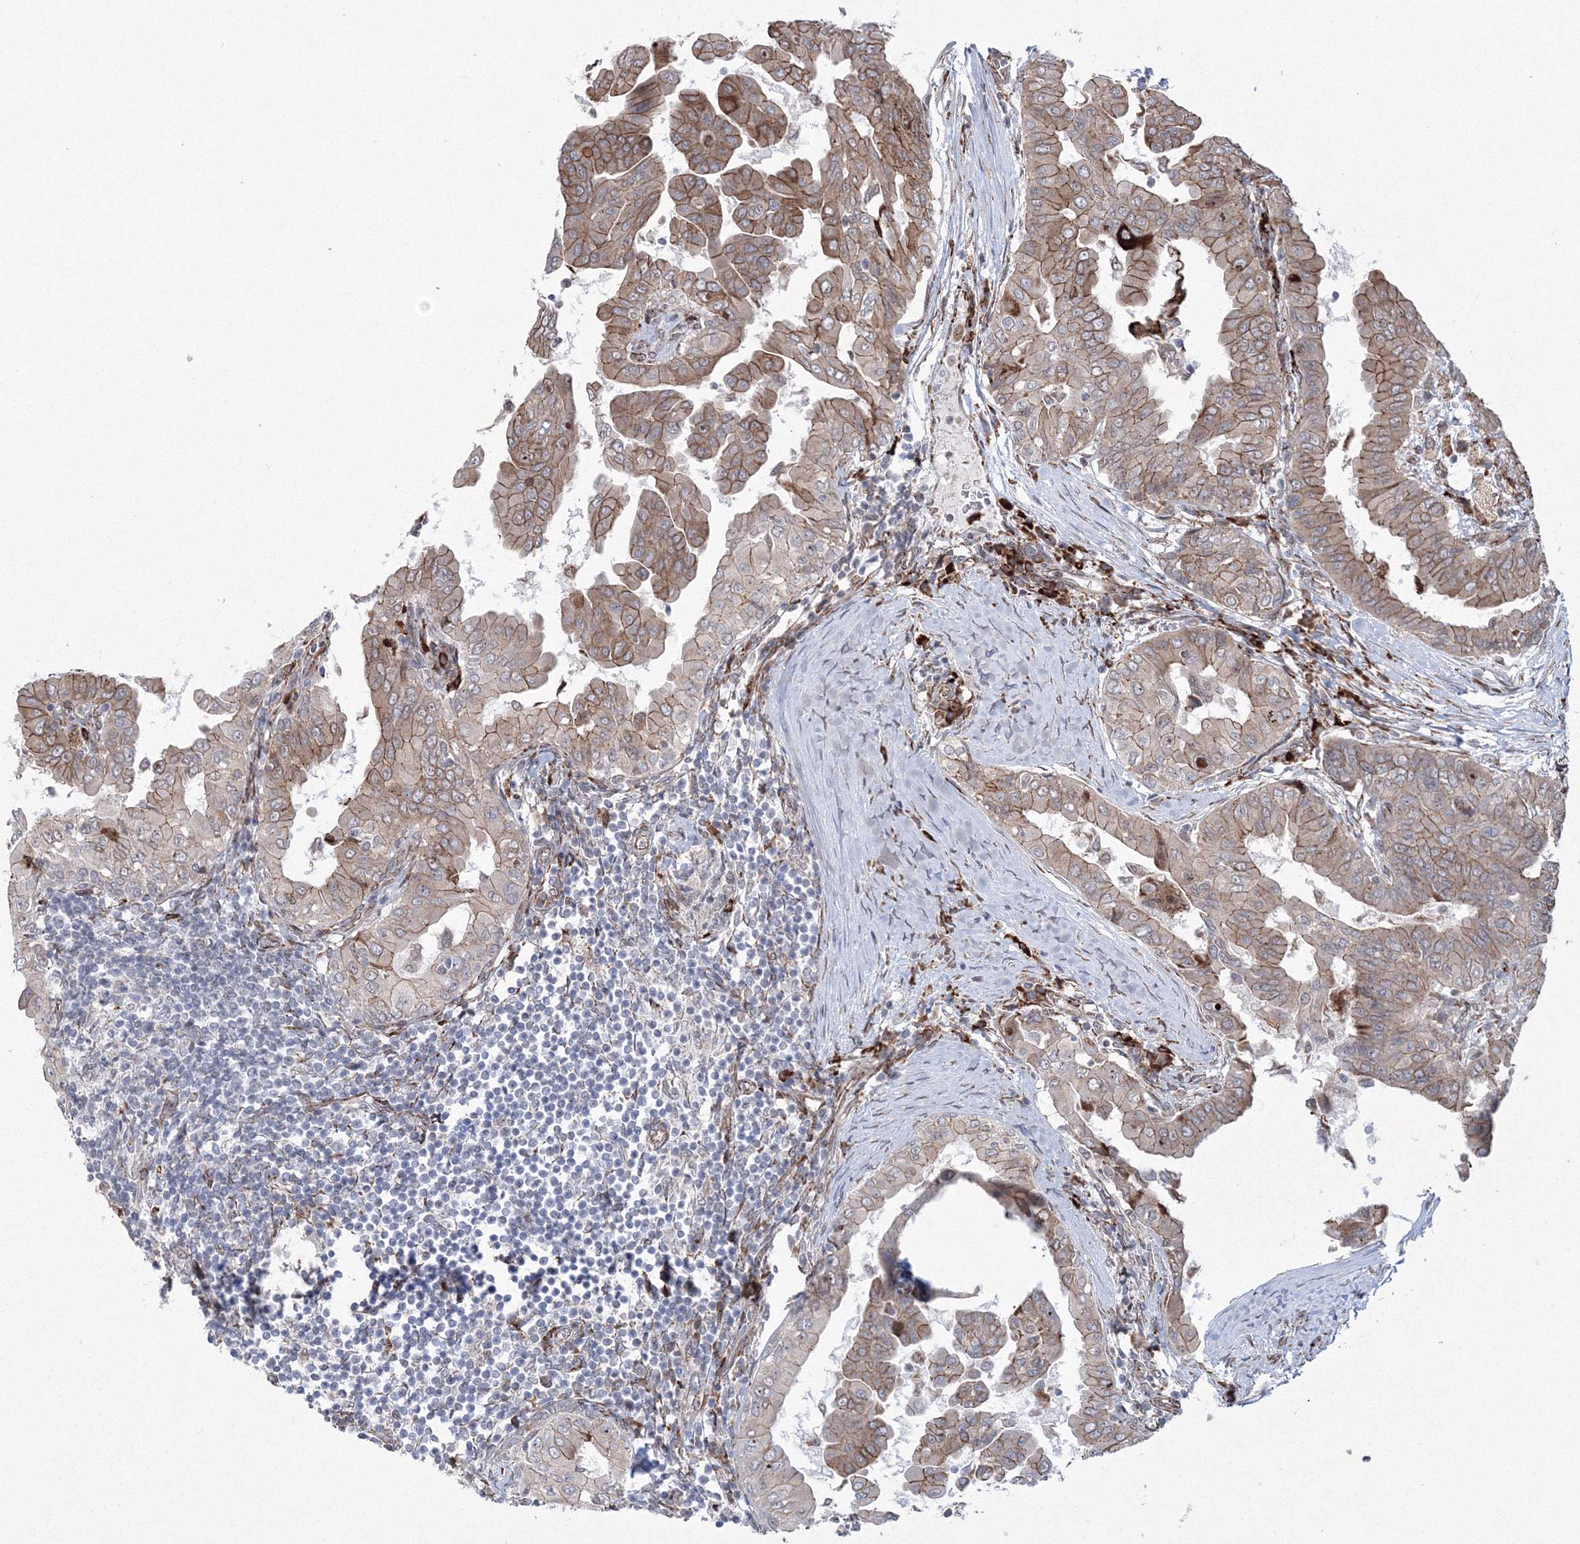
{"staining": {"intensity": "moderate", "quantity": ">75%", "location": "cytoplasmic/membranous"}, "tissue": "thyroid cancer", "cell_type": "Tumor cells", "image_type": "cancer", "snomed": [{"axis": "morphology", "description": "Papillary adenocarcinoma, NOS"}, {"axis": "topography", "description": "Thyroid gland"}], "caption": "Human thyroid cancer (papillary adenocarcinoma) stained for a protein (brown) shows moderate cytoplasmic/membranous positive positivity in approximately >75% of tumor cells.", "gene": "EFCAB12", "patient": {"sex": "male", "age": 33}}